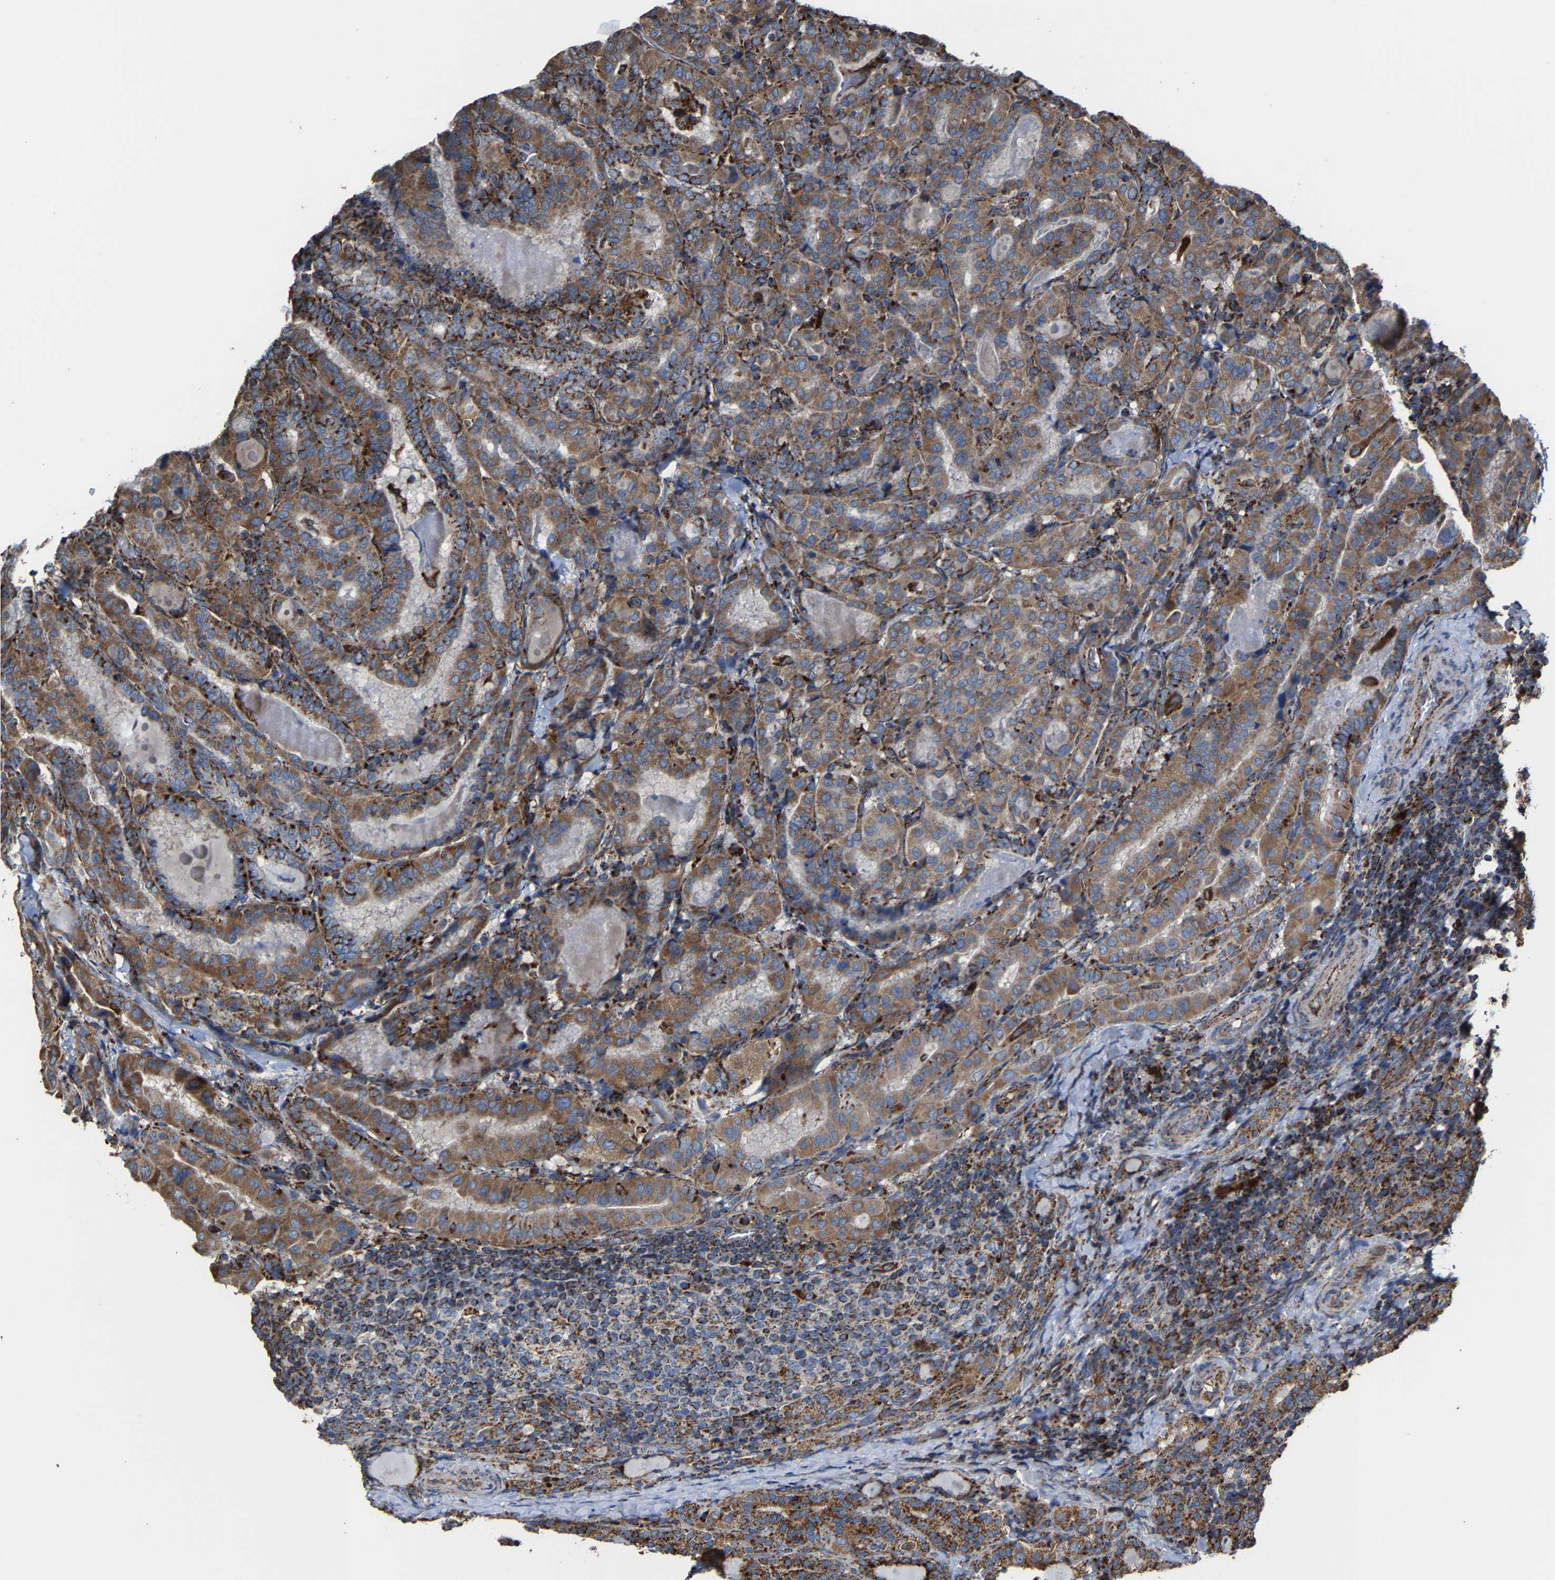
{"staining": {"intensity": "moderate", "quantity": ">75%", "location": "cytoplasmic/membranous"}, "tissue": "thyroid cancer", "cell_type": "Tumor cells", "image_type": "cancer", "snomed": [{"axis": "morphology", "description": "Papillary adenocarcinoma, NOS"}, {"axis": "topography", "description": "Thyroid gland"}], "caption": "Protein expression analysis of human papillary adenocarcinoma (thyroid) reveals moderate cytoplasmic/membranous expression in approximately >75% of tumor cells. Nuclei are stained in blue.", "gene": "NDUFV3", "patient": {"sex": "female", "age": 42}}